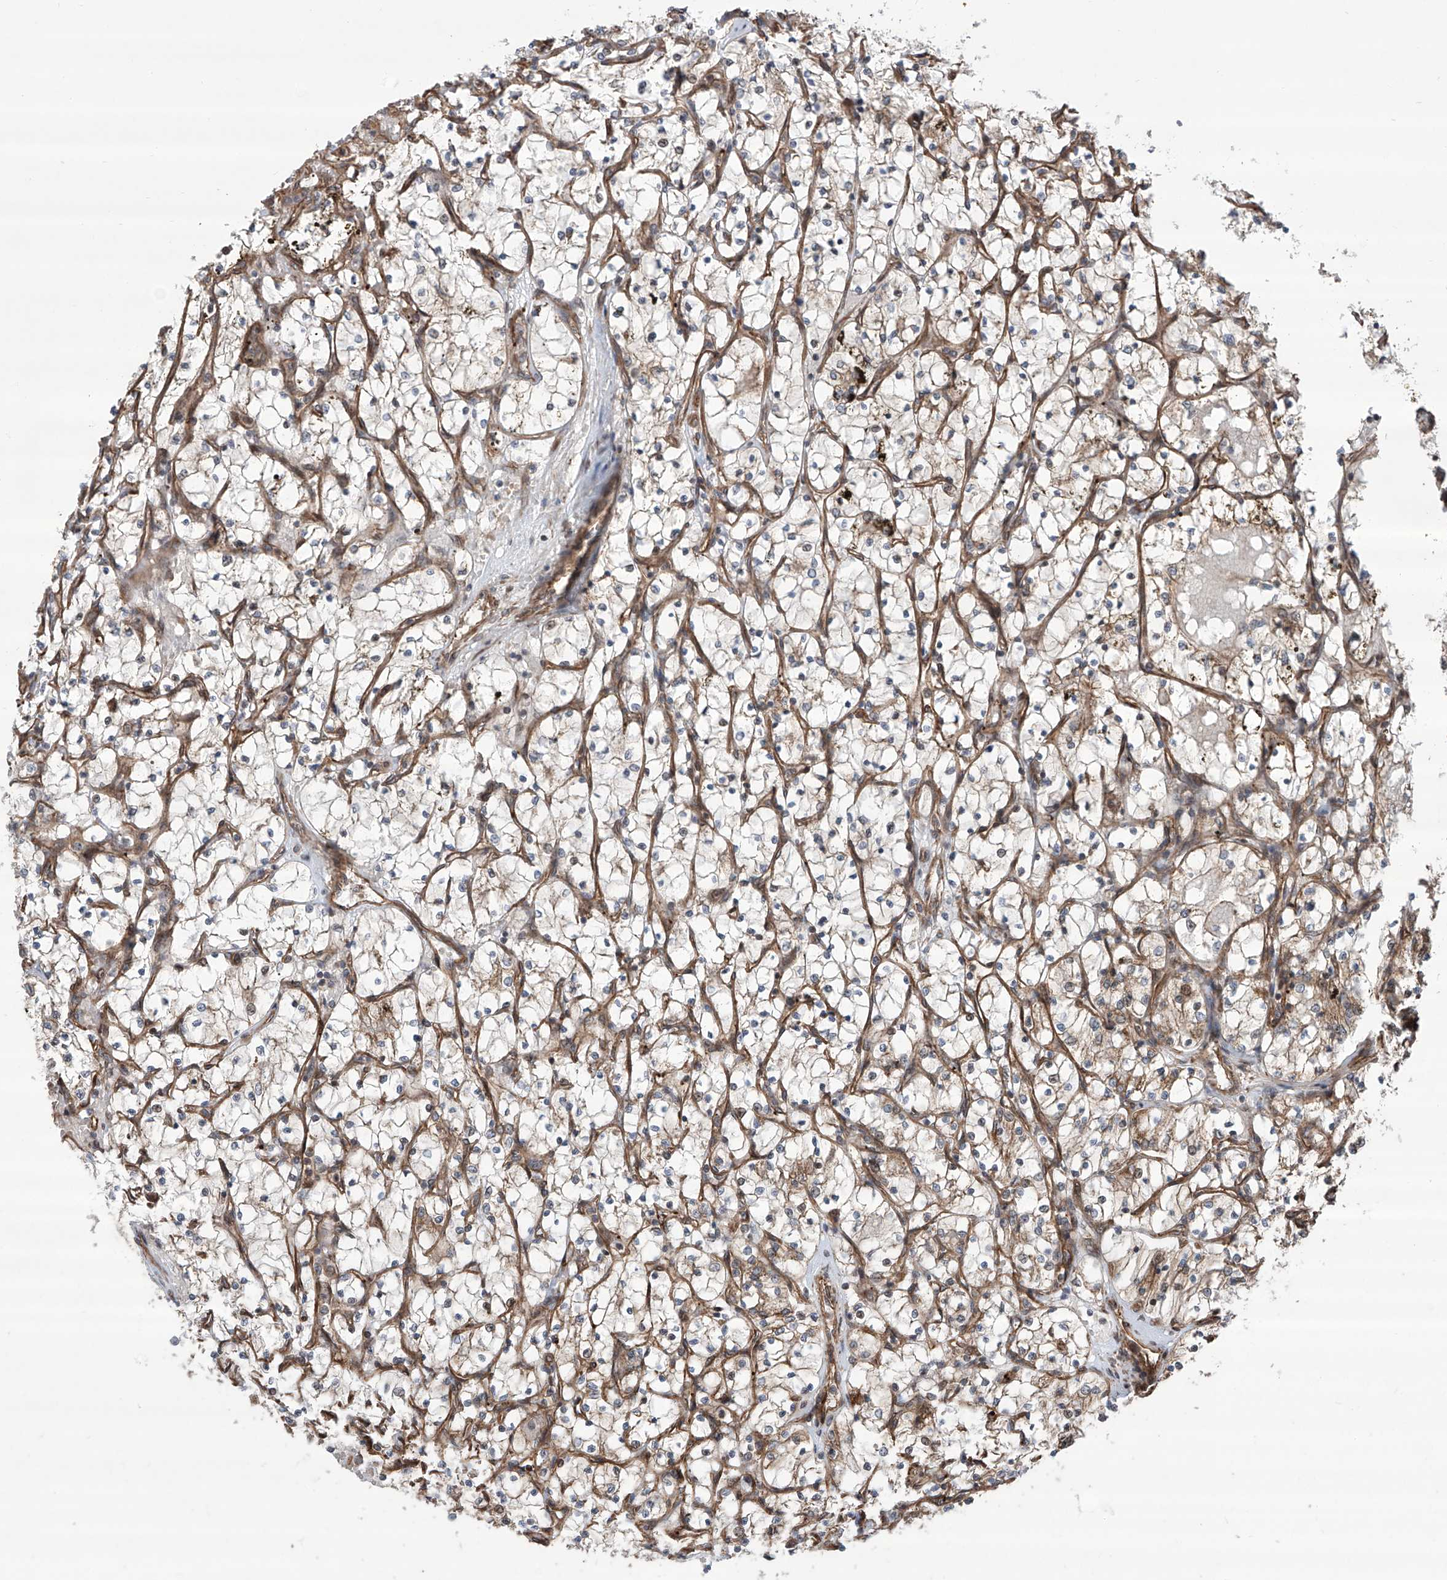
{"staining": {"intensity": "moderate", "quantity": "25%-75%", "location": "cytoplasmic/membranous"}, "tissue": "renal cancer", "cell_type": "Tumor cells", "image_type": "cancer", "snomed": [{"axis": "morphology", "description": "Adenocarcinoma, NOS"}, {"axis": "topography", "description": "Kidney"}], "caption": "The histopathology image exhibits staining of renal adenocarcinoma, revealing moderate cytoplasmic/membranous protein staining (brown color) within tumor cells.", "gene": "APAF1", "patient": {"sex": "female", "age": 69}}